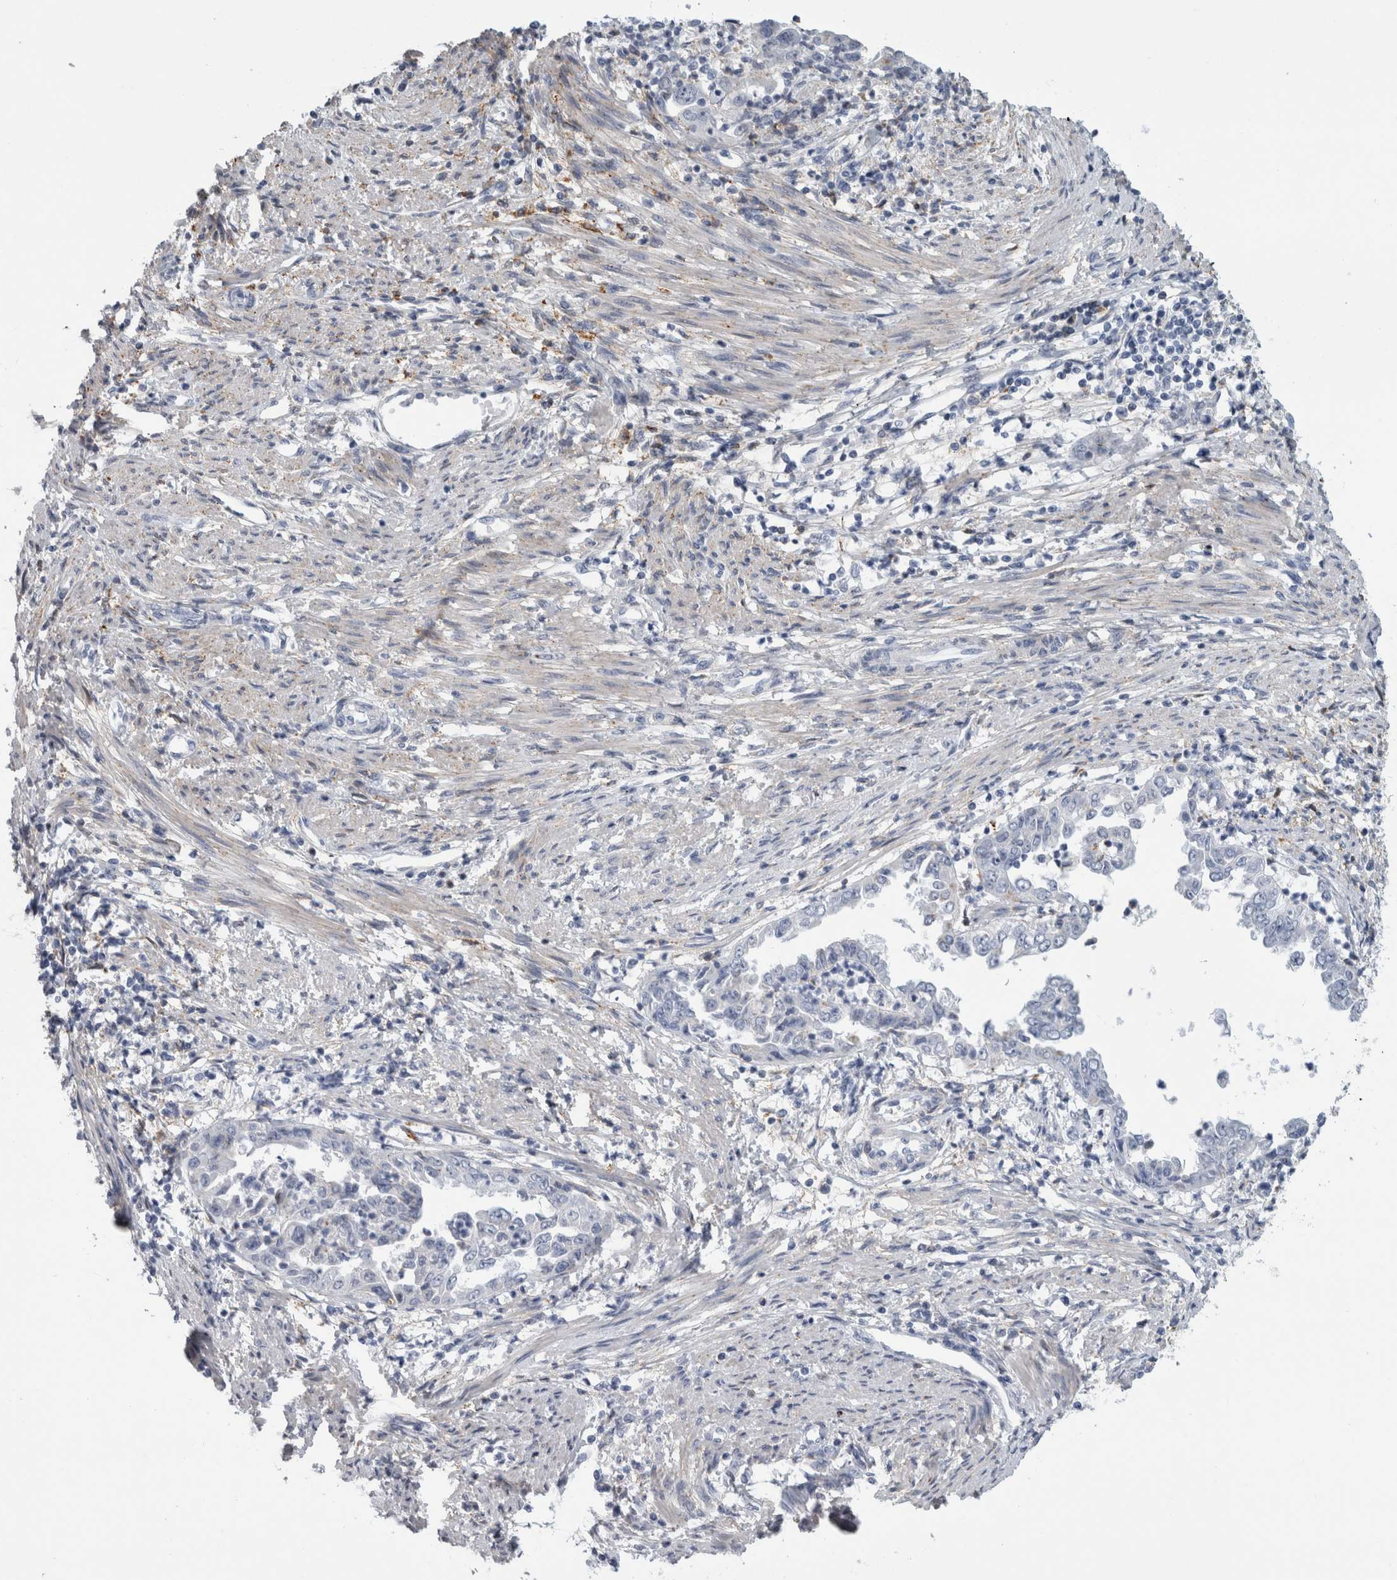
{"staining": {"intensity": "negative", "quantity": "none", "location": "none"}, "tissue": "endometrial cancer", "cell_type": "Tumor cells", "image_type": "cancer", "snomed": [{"axis": "morphology", "description": "Adenocarcinoma, NOS"}, {"axis": "topography", "description": "Endometrium"}], "caption": "Immunohistochemistry of endometrial adenocarcinoma shows no staining in tumor cells.", "gene": "DNAJC24", "patient": {"sex": "female", "age": 85}}